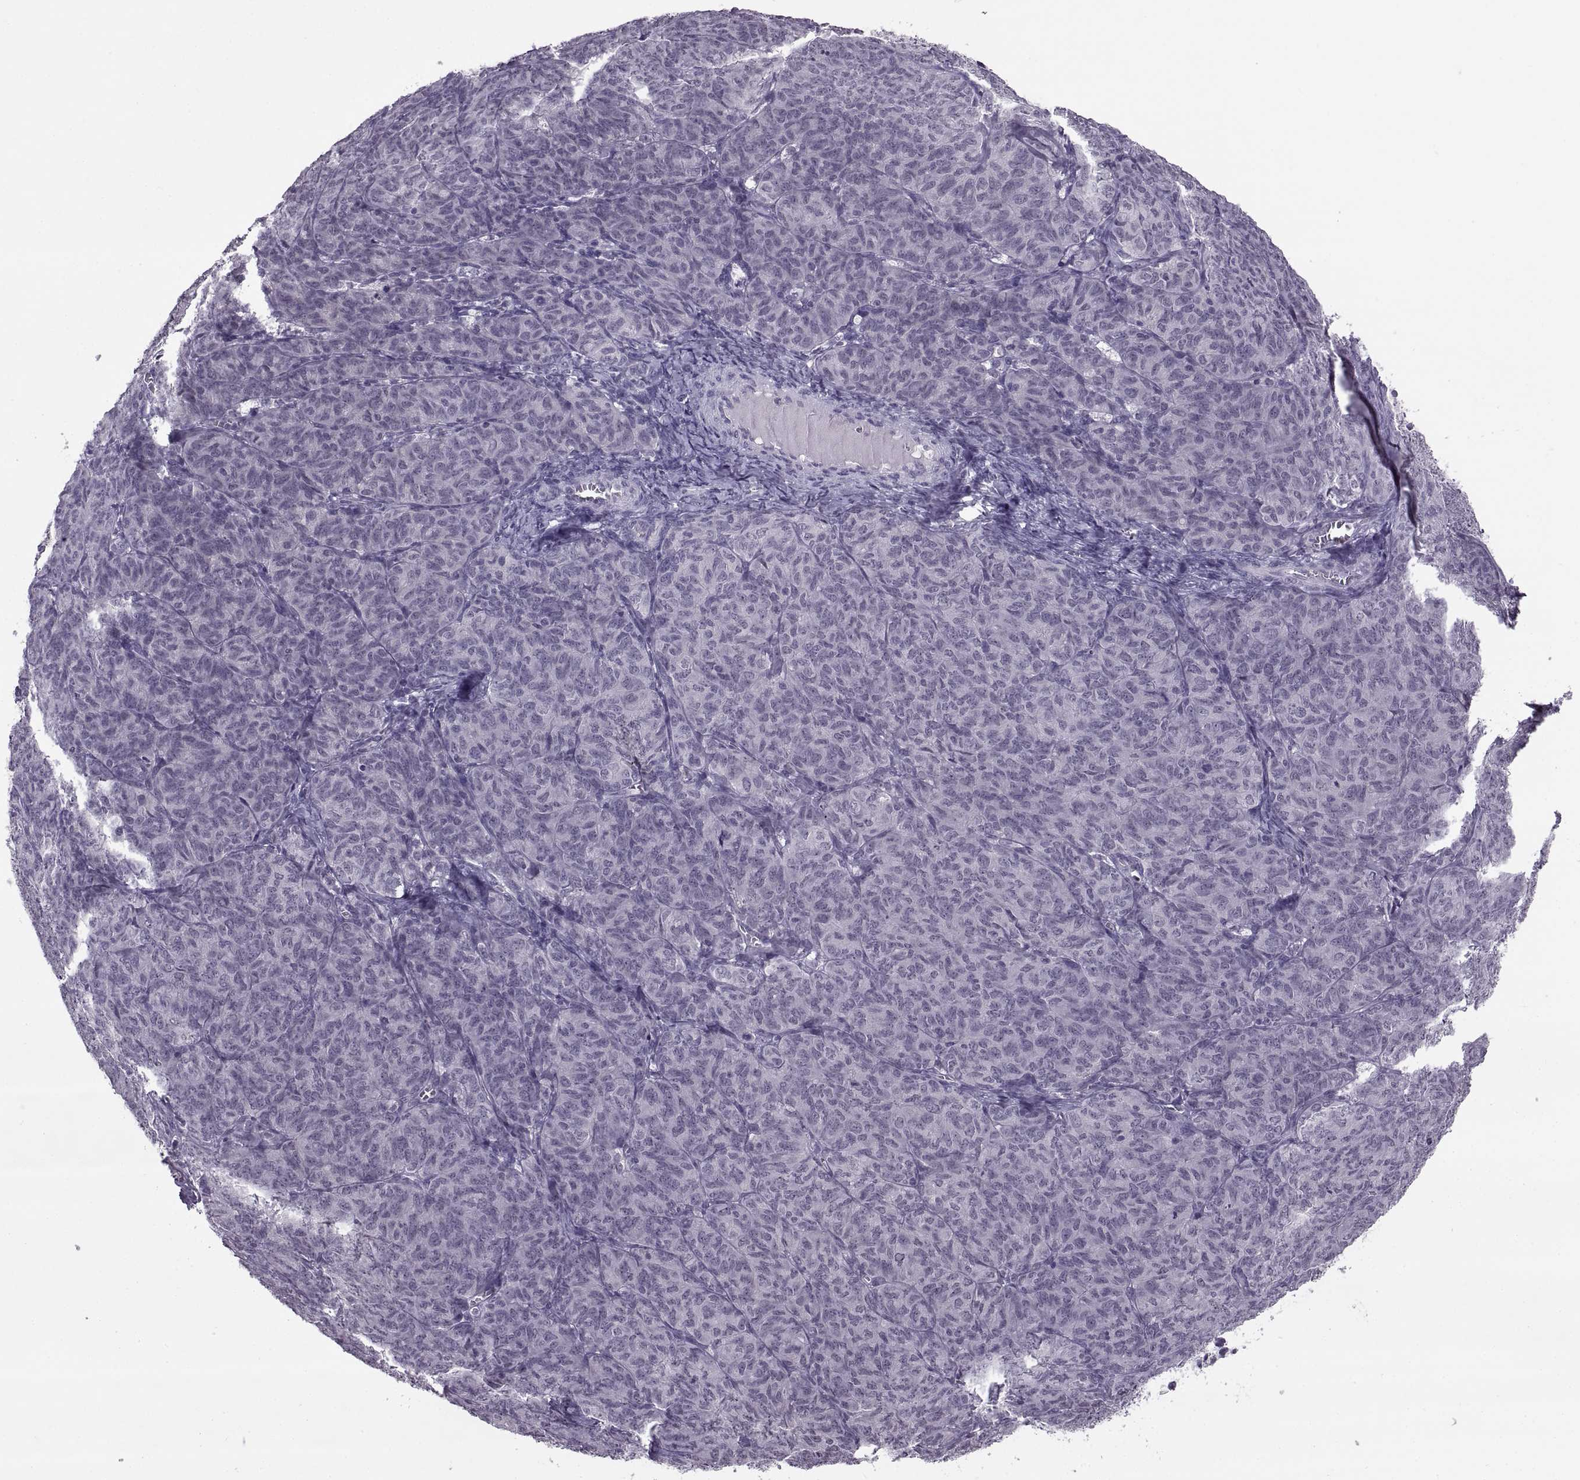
{"staining": {"intensity": "negative", "quantity": "none", "location": "none"}, "tissue": "ovarian cancer", "cell_type": "Tumor cells", "image_type": "cancer", "snomed": [{"axis": "morphology", "description": "Carcinoma, endometroid"}, {"axis": "topography", "description": "Ovary"}], "caption": "Ovarian cancer was stained to show a protein in brown. There is no significant expression in tumor cells. The staining is performed using DAB brown chromogen with nuclei counter-stained in using hematoxylin.", "gene": "OTP", "patient": {"sex": "female", "age": 80}}